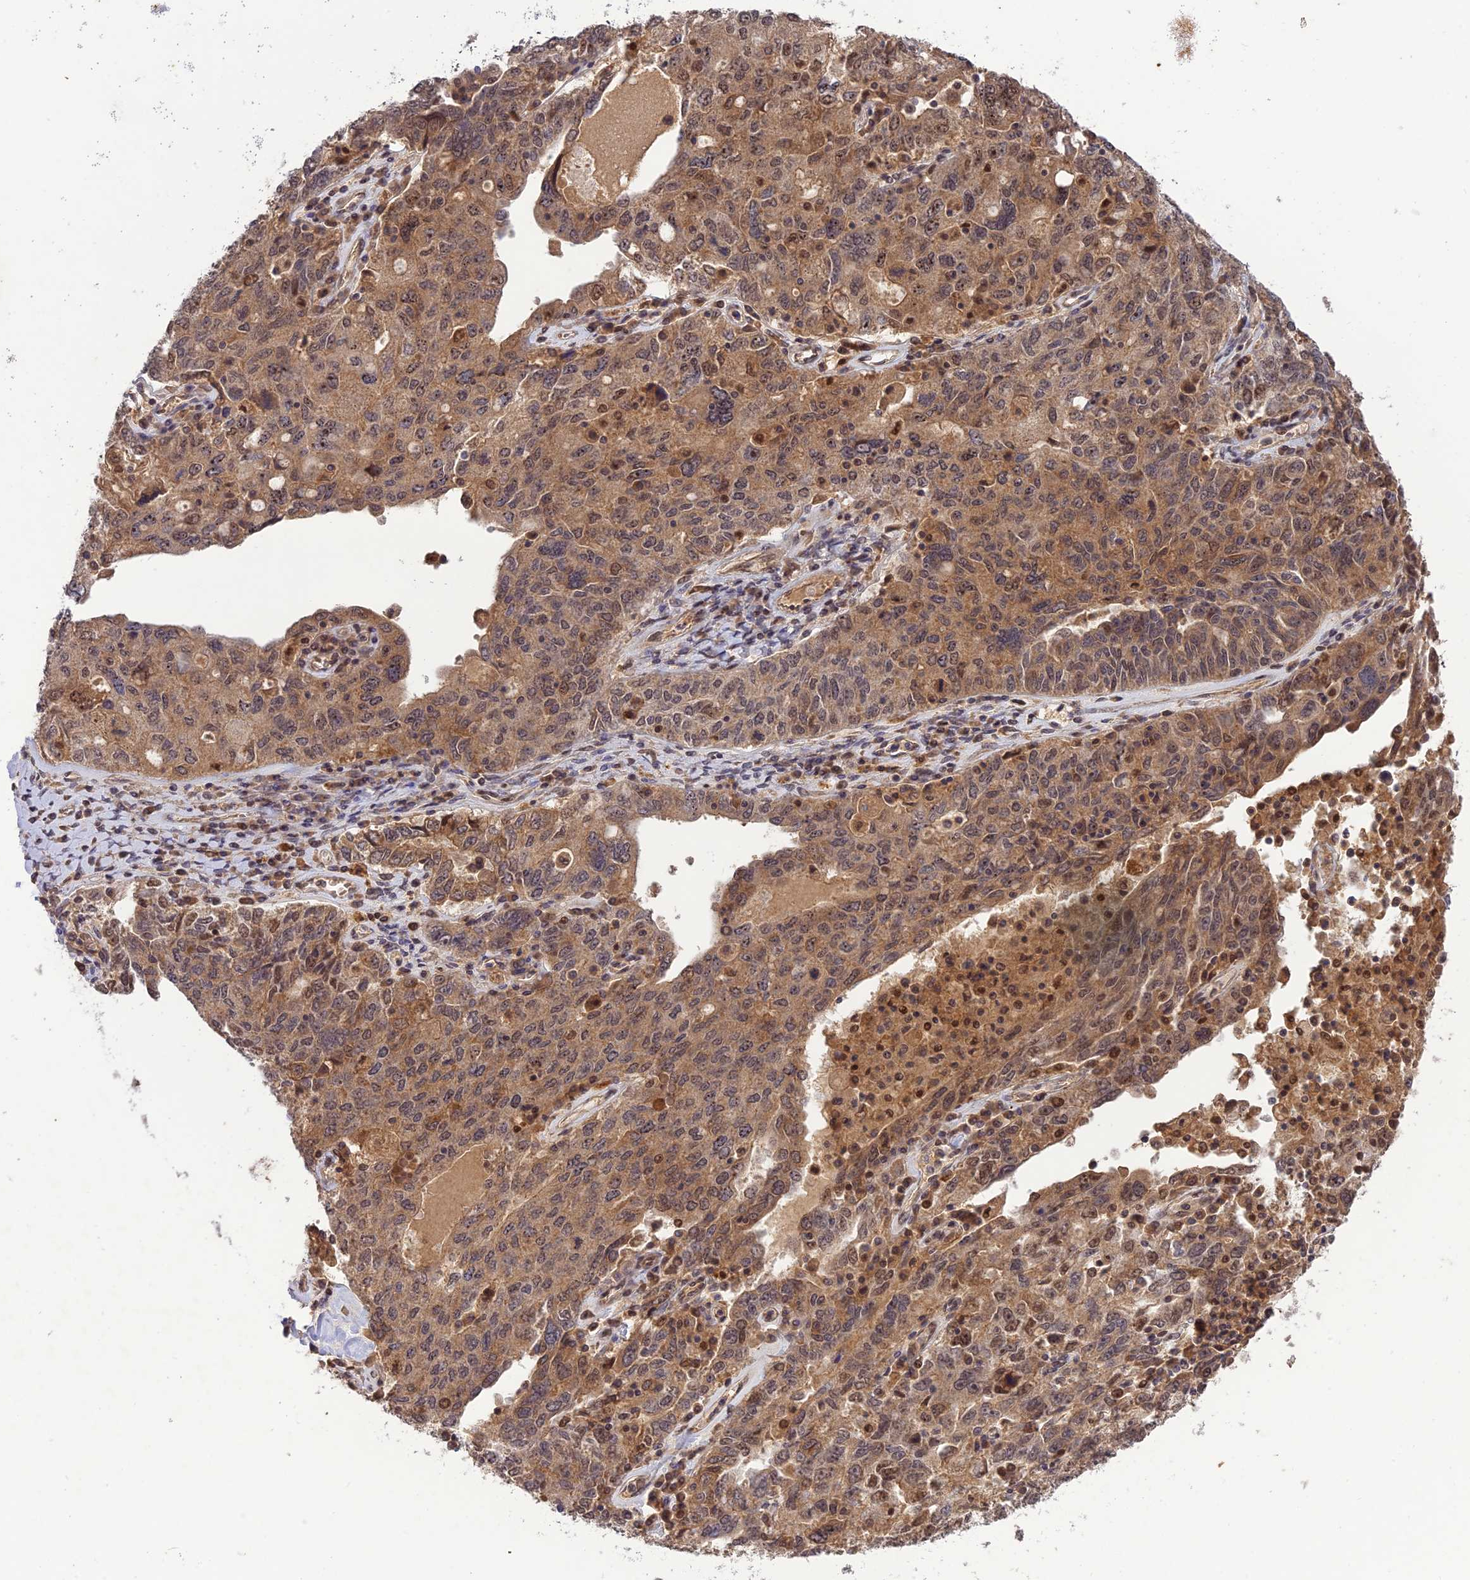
{"staining": {"intensity": "moderate", "quantity": ">75%", "location": "cytoplasmic/membranous,nuclear"}, "tissue": "ovarian cancer", "cell_type": "Tumor cells", "image_type": "cancer", "snomed": [{"axis": "morphology", "description": "Carcinoma, endometroid"}, {"axis": "topography", "description": "Ovary"}], "caption": "Immunohistochemistry histopathology image of neoplastic tissue: human endometroid carcinoma (ovarian) stained using immunohistochemistry demonstrates medium levels of moderate protein expression localized specifically in the cytoplasmic/membranous and nuclear of tumor cells, appearing as a cytoplasmic/membranous and nuclear brown color.", "gene": "REV1", "patient": {"sex": "female", "age": 62}}